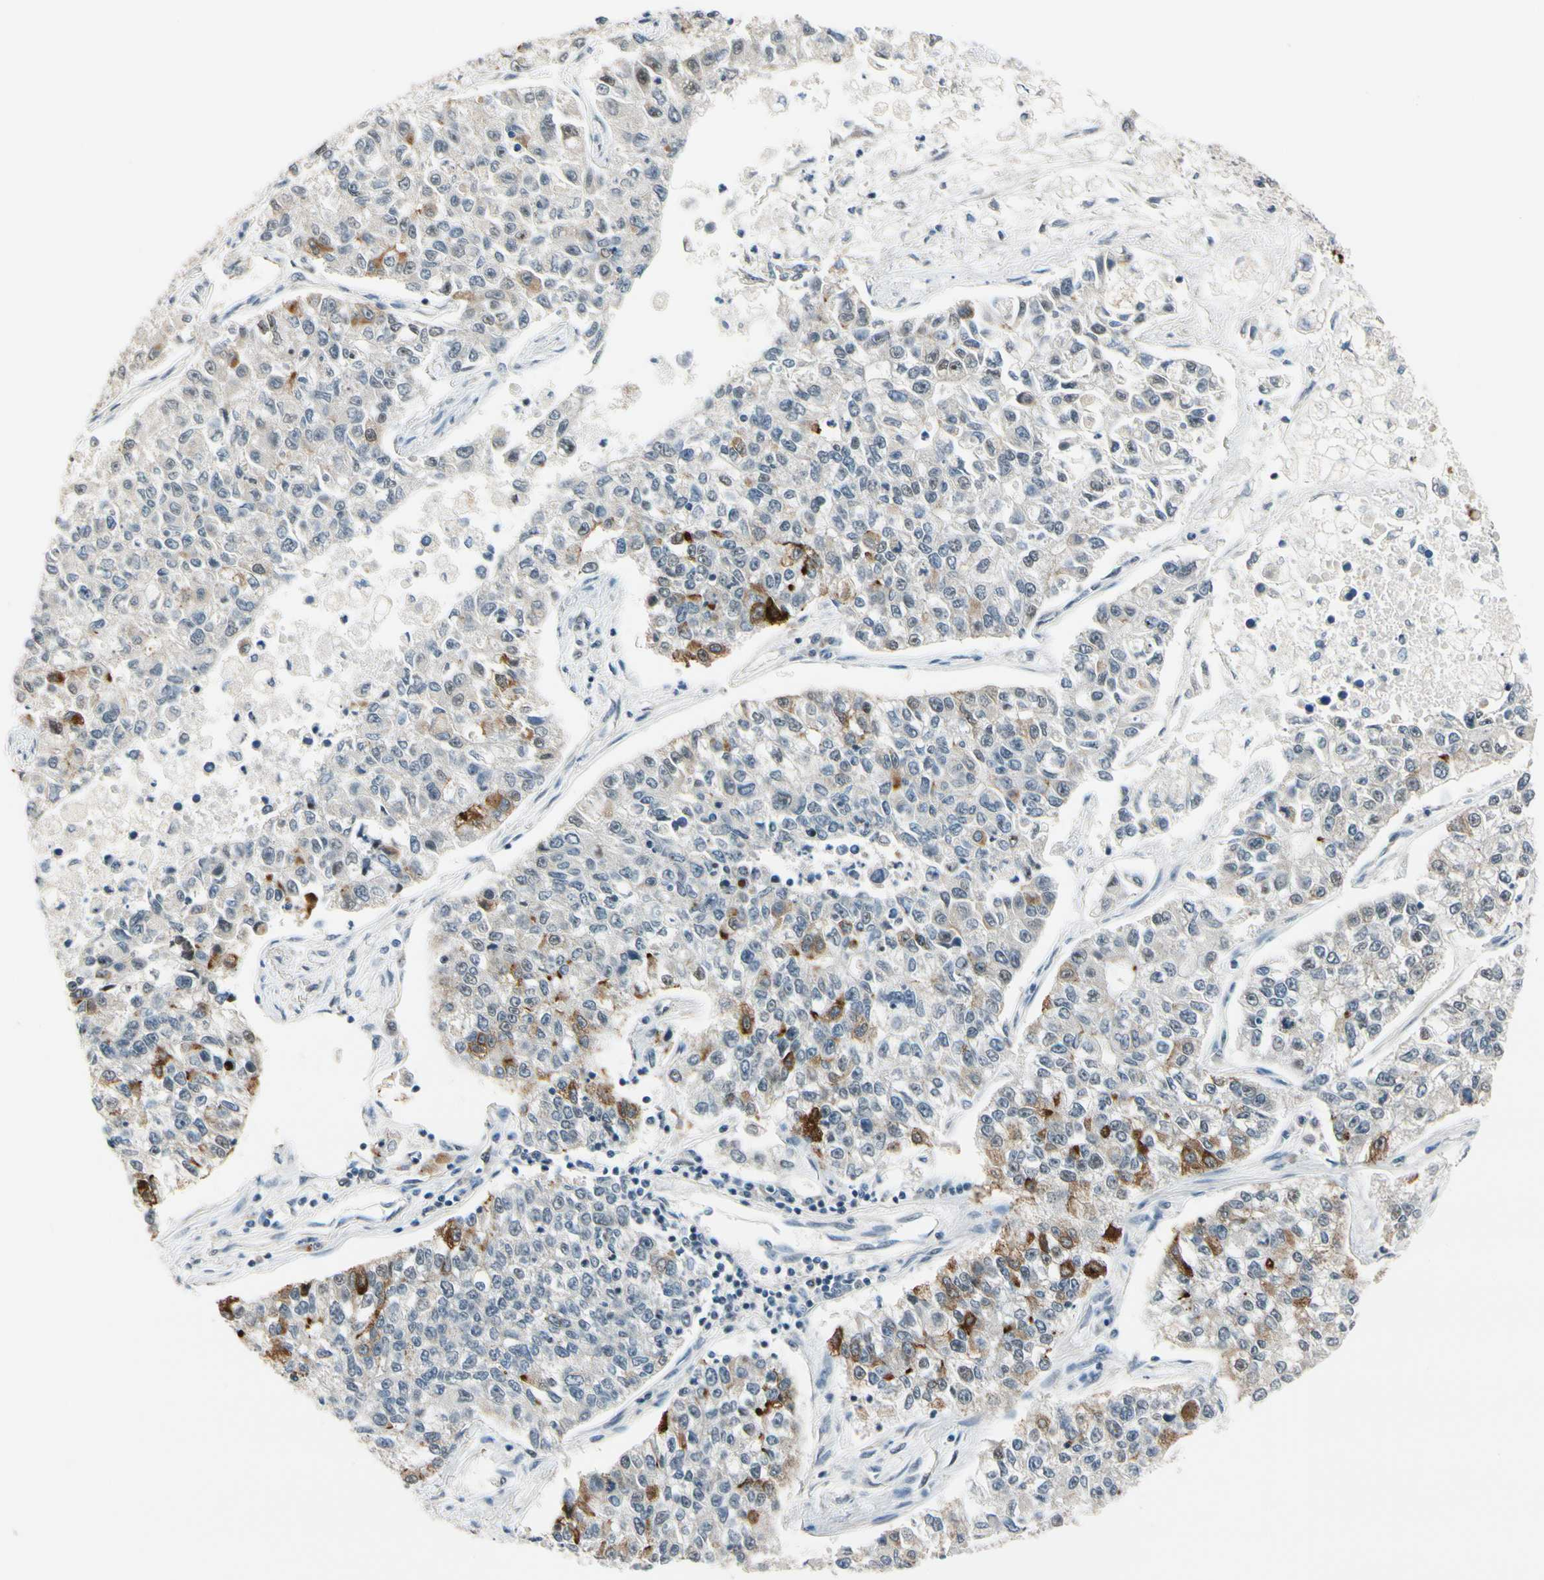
{"staining": {"intensity": "moderate", "quantity": "<25%", "location": "cytoplasmic/membranous"}, "tissue": "lung cancer", "cell_type": "Tumor cells", "image_type": "cancer", "snomed": [{"axis": "morphology", "description": "Adenocarcinoma, NOS"}, {"axis": "topography", "description": "Lung"}], "caption": "Immunohistochemistry of human adenocarcinoma (lung) displays low levels of moderate cytoplasmic/membranous staining in about <25% of tumor cells. (brown staining indicates protein expression, while blue staining denotes nuclei).", "gene": "SLC27A6", "patient": {"sex": "male", "age": 49}}